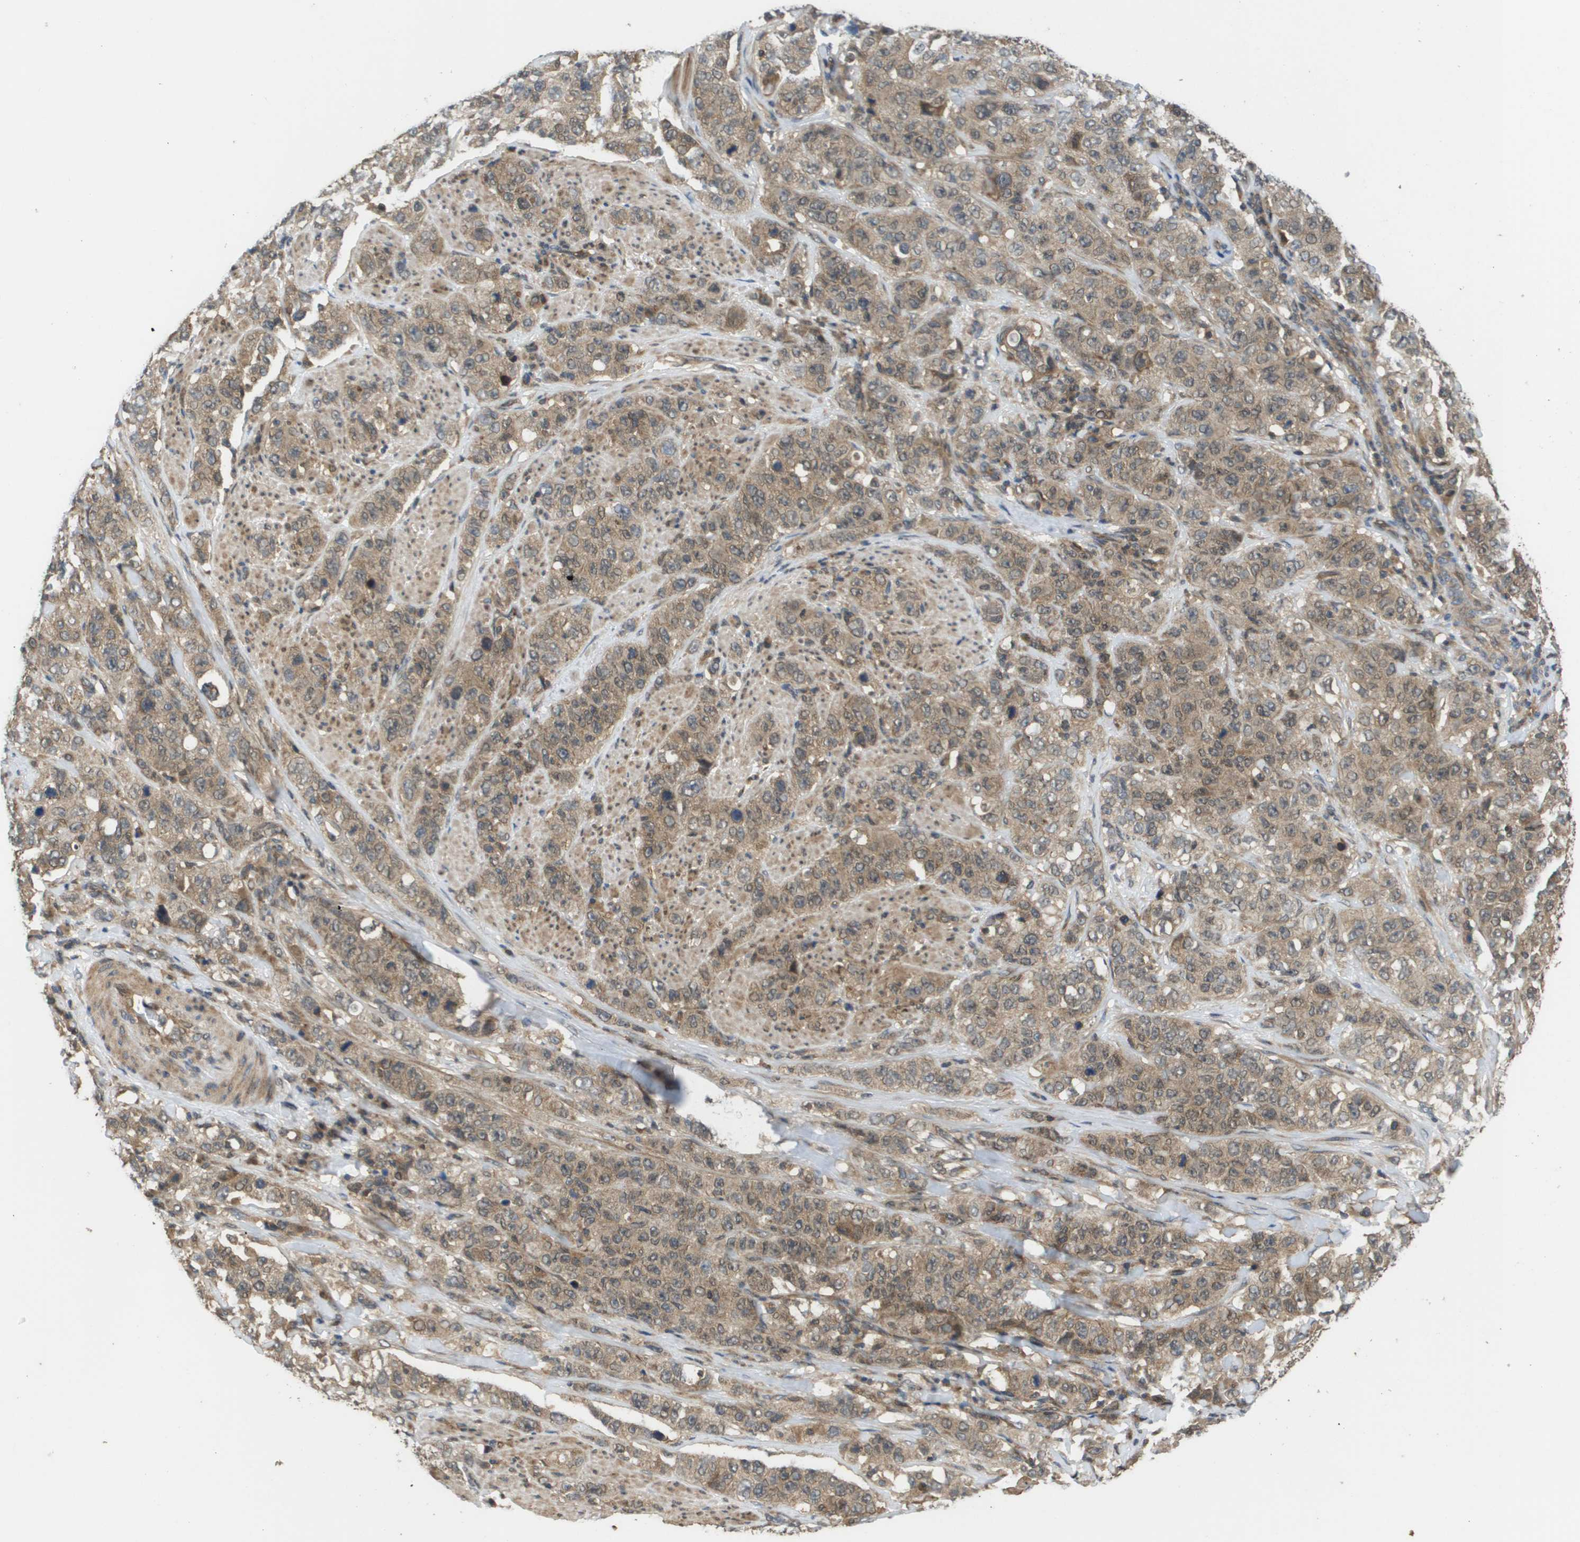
{"staining": {"intensity": "weak", "quantity": ">75%", "location": "cytoplasmic/membranous"}, "tissue": "stomach cancer", "cell_type": "Tumor cells", "image_type": "cancer", "snomed": [{"axis": "morphology", "description": "Adenocarcinoma, NOS"}, {"axis": "topography", "description": "Stomach"}], "caption": "Stomach cancer (adenocarcinoma) stained with immunohistochemistry displays weak cytoplasmic/membranous staining in about >75% of tumor cells. (DAB IHC, brown staining for protein, blue staining for nuclei).", "gene": "RBM38", "patient": {"sex": "male", "age": 48}}